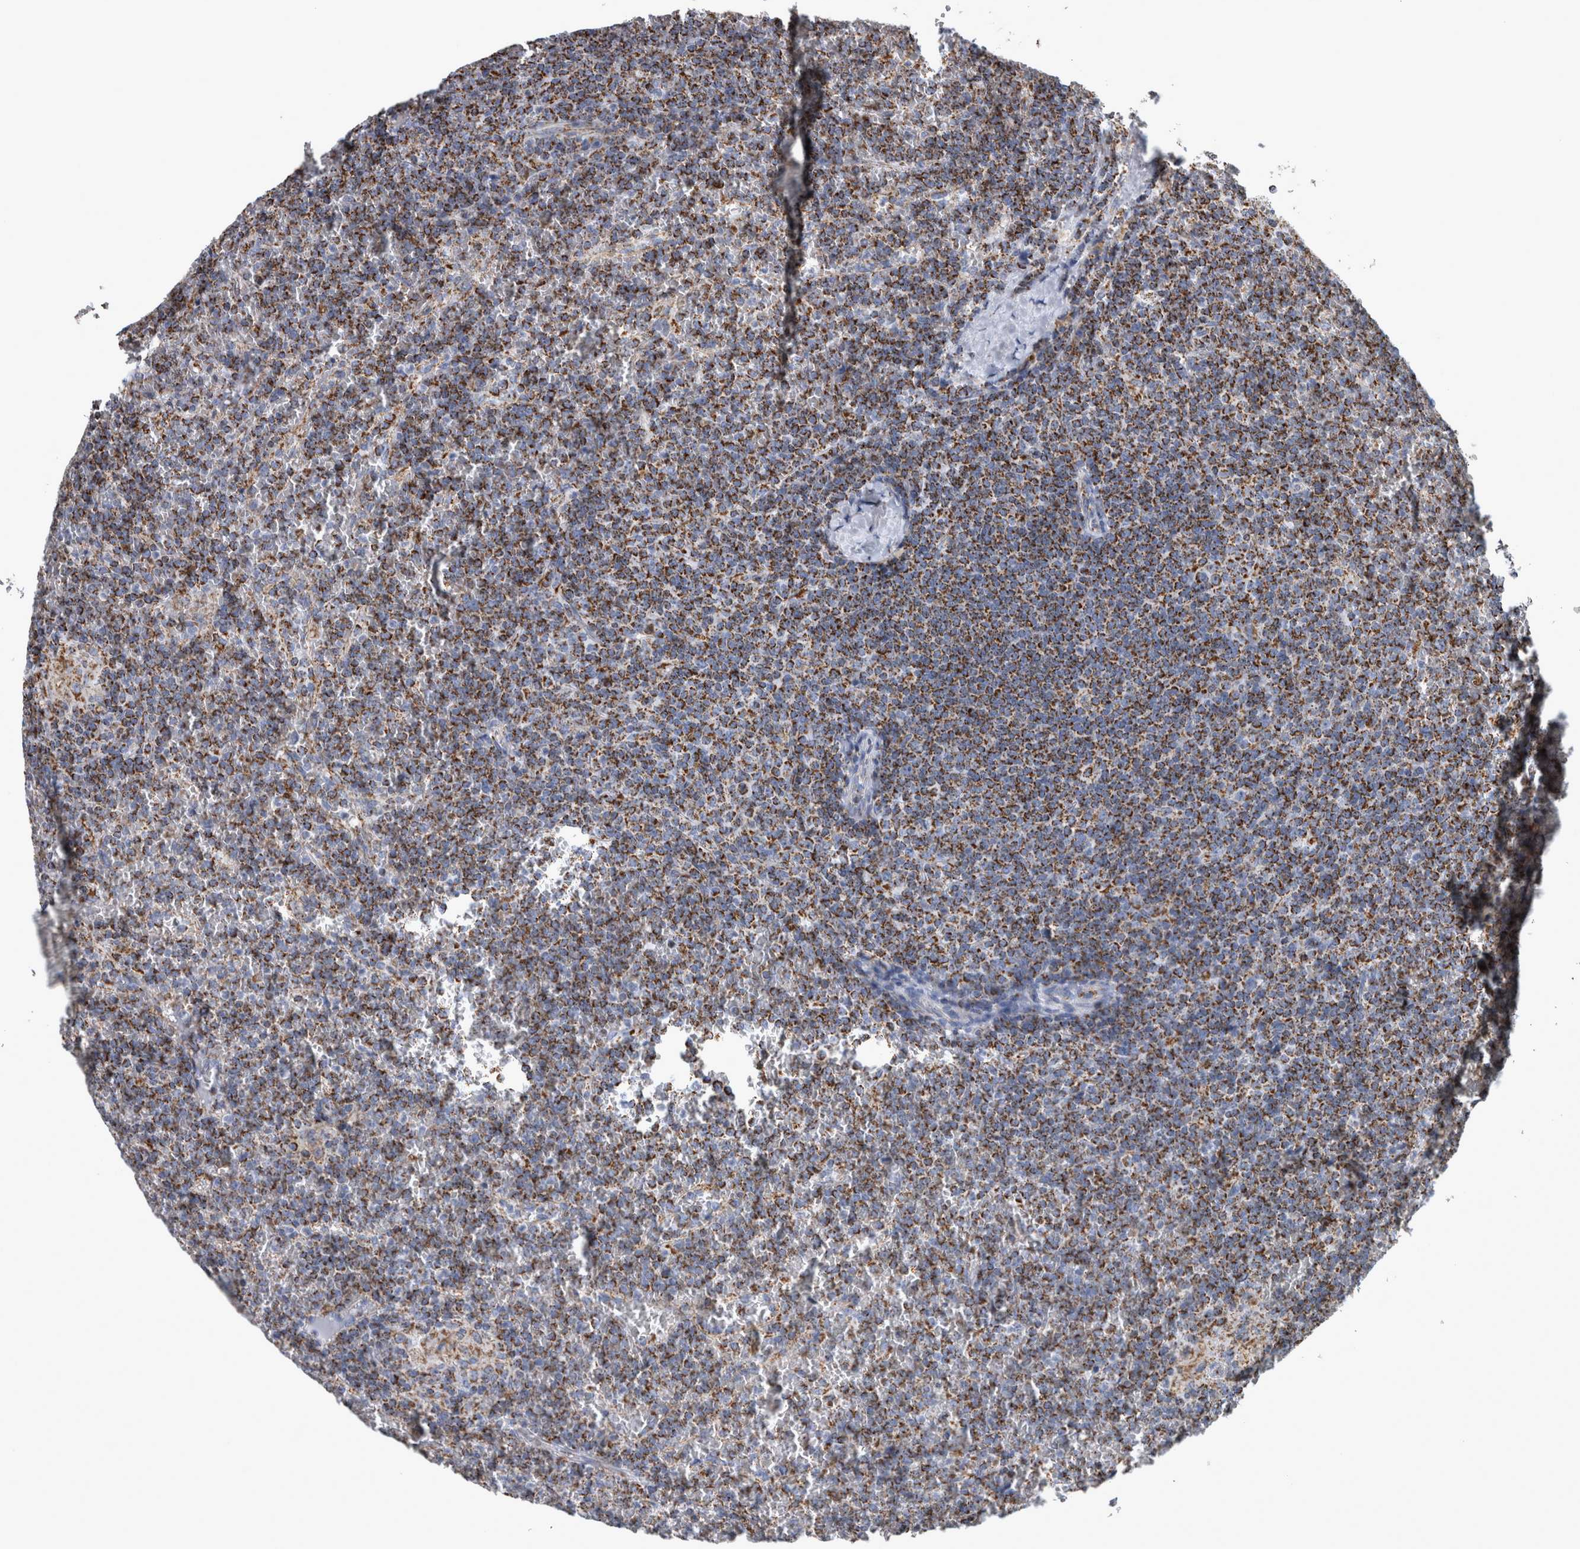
{"staining": {"intensity": "strong", "quantity": ">75%", "location": "cytoplasmic/membranous"}, "tissue": "lymphoma", "cell_type": "Tumor cells", "image_type": "cancer", "snomed": [{"axis": "morphology", "description": "Malignant lymphoma, non-Hodgkin's type, Low grade"}, {"axis": "topography", "description": "Spleen"}], "caption": "Brown immunohistochemical staining in lymphoma shows strong cytoplasmic/membranous positivity in approximately >75% of tumor cells. (IHC, brightfield microscopy, high magnification).", "gene": "MDH2", "patient": {"sex": "female", "age": 19}}